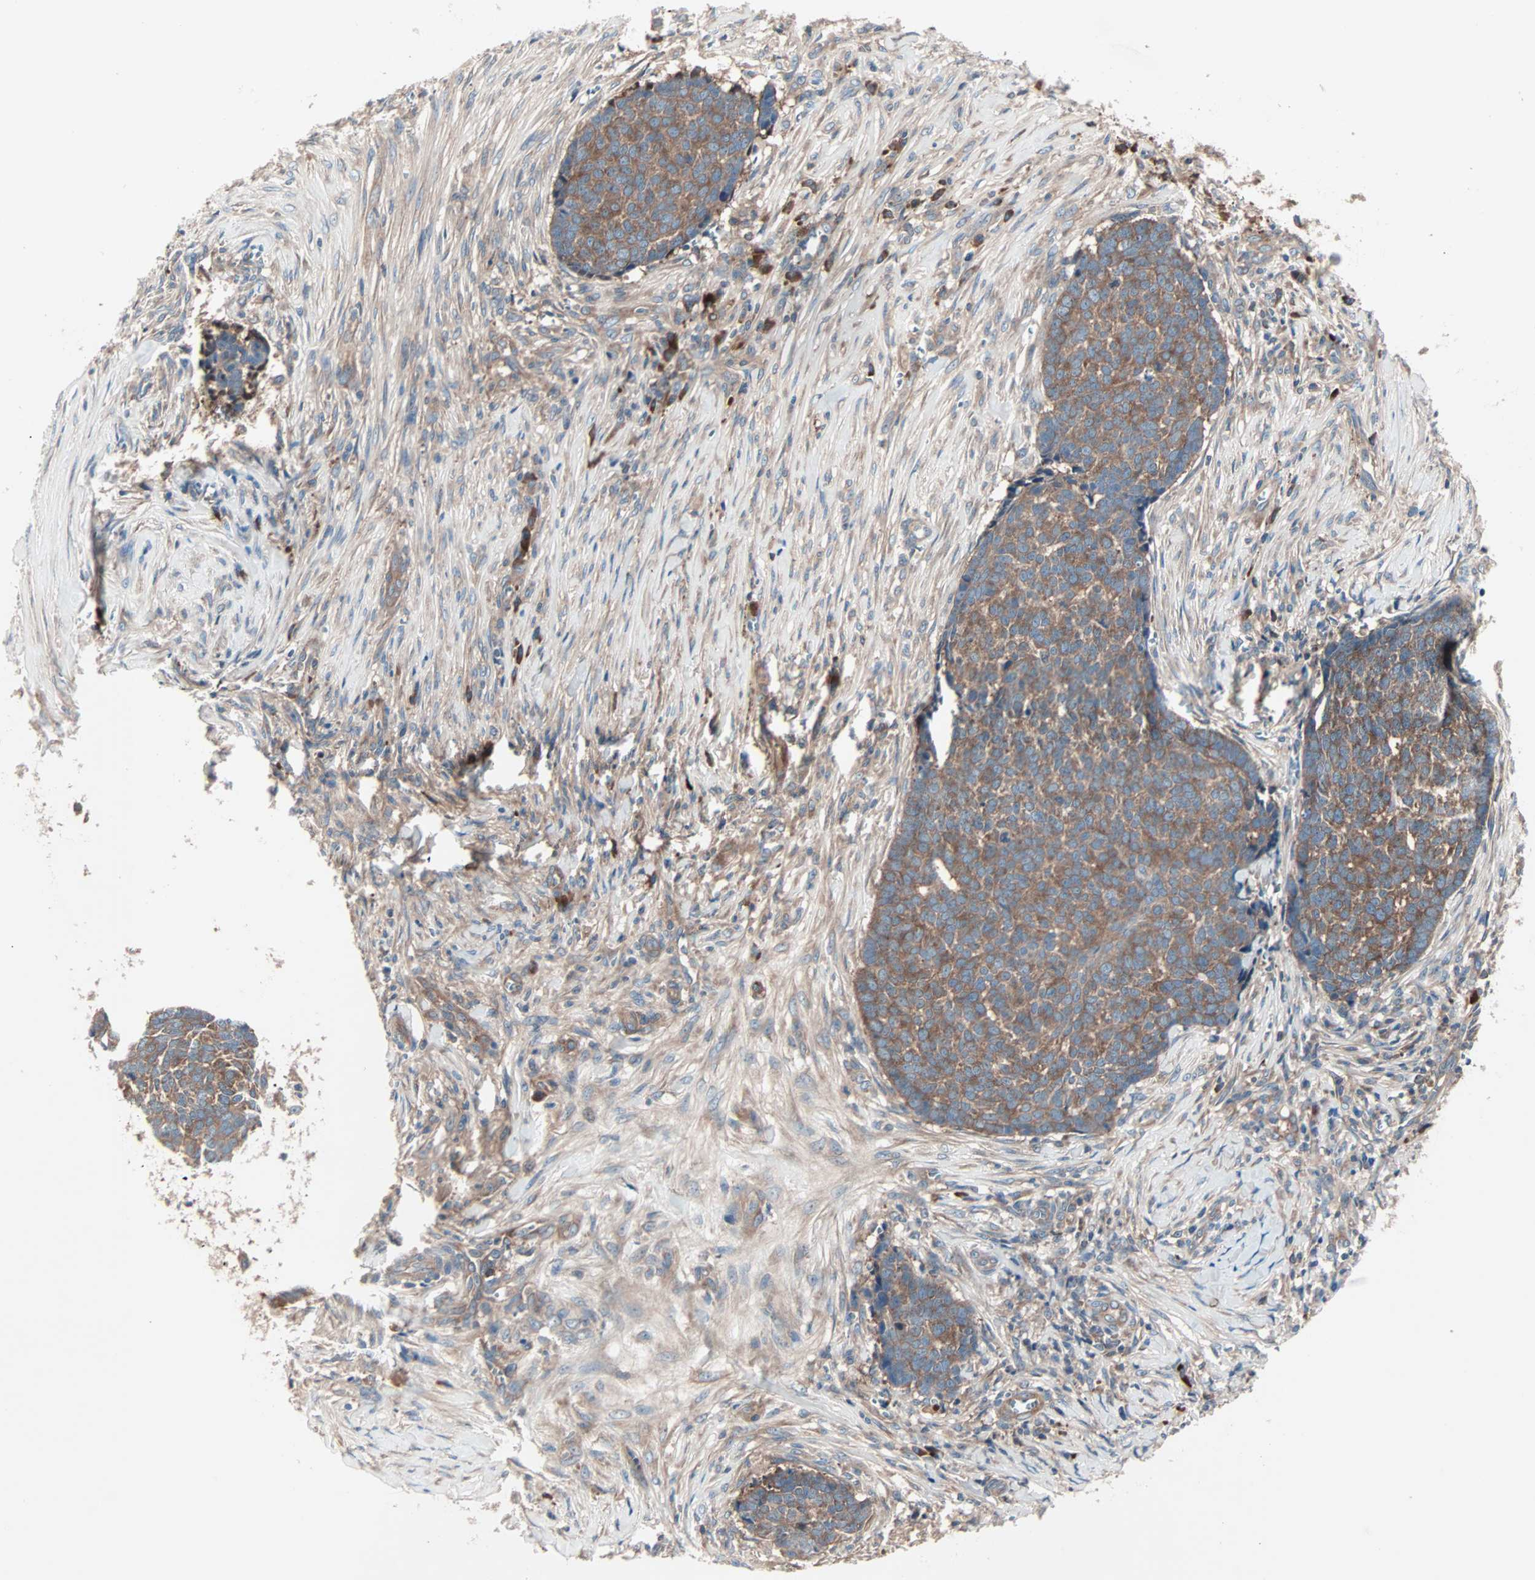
{"staining": {"intensity": "moderate", "quantity": ">75%", "location": "cytoplasmic/membranous"}, "tissue": "skin cancer", "cell_type": "Tumor cells", "image_type": "cancer", "snomed": [{"axis": "morphology", "description": "Basal cell carcinoma"}, {"axis": "topography", "description": "Skin"}], "caption": "This image displays skin cancer stained with immunohistochemistry (IHC) to label a protein in brown. The cytoplasmic/membranous of tumor cells show moderate positivity for the protein. Nuclei are counter-stained blue.", "gene": "CAD", "patient": {"sex": "male", "age": 84}}